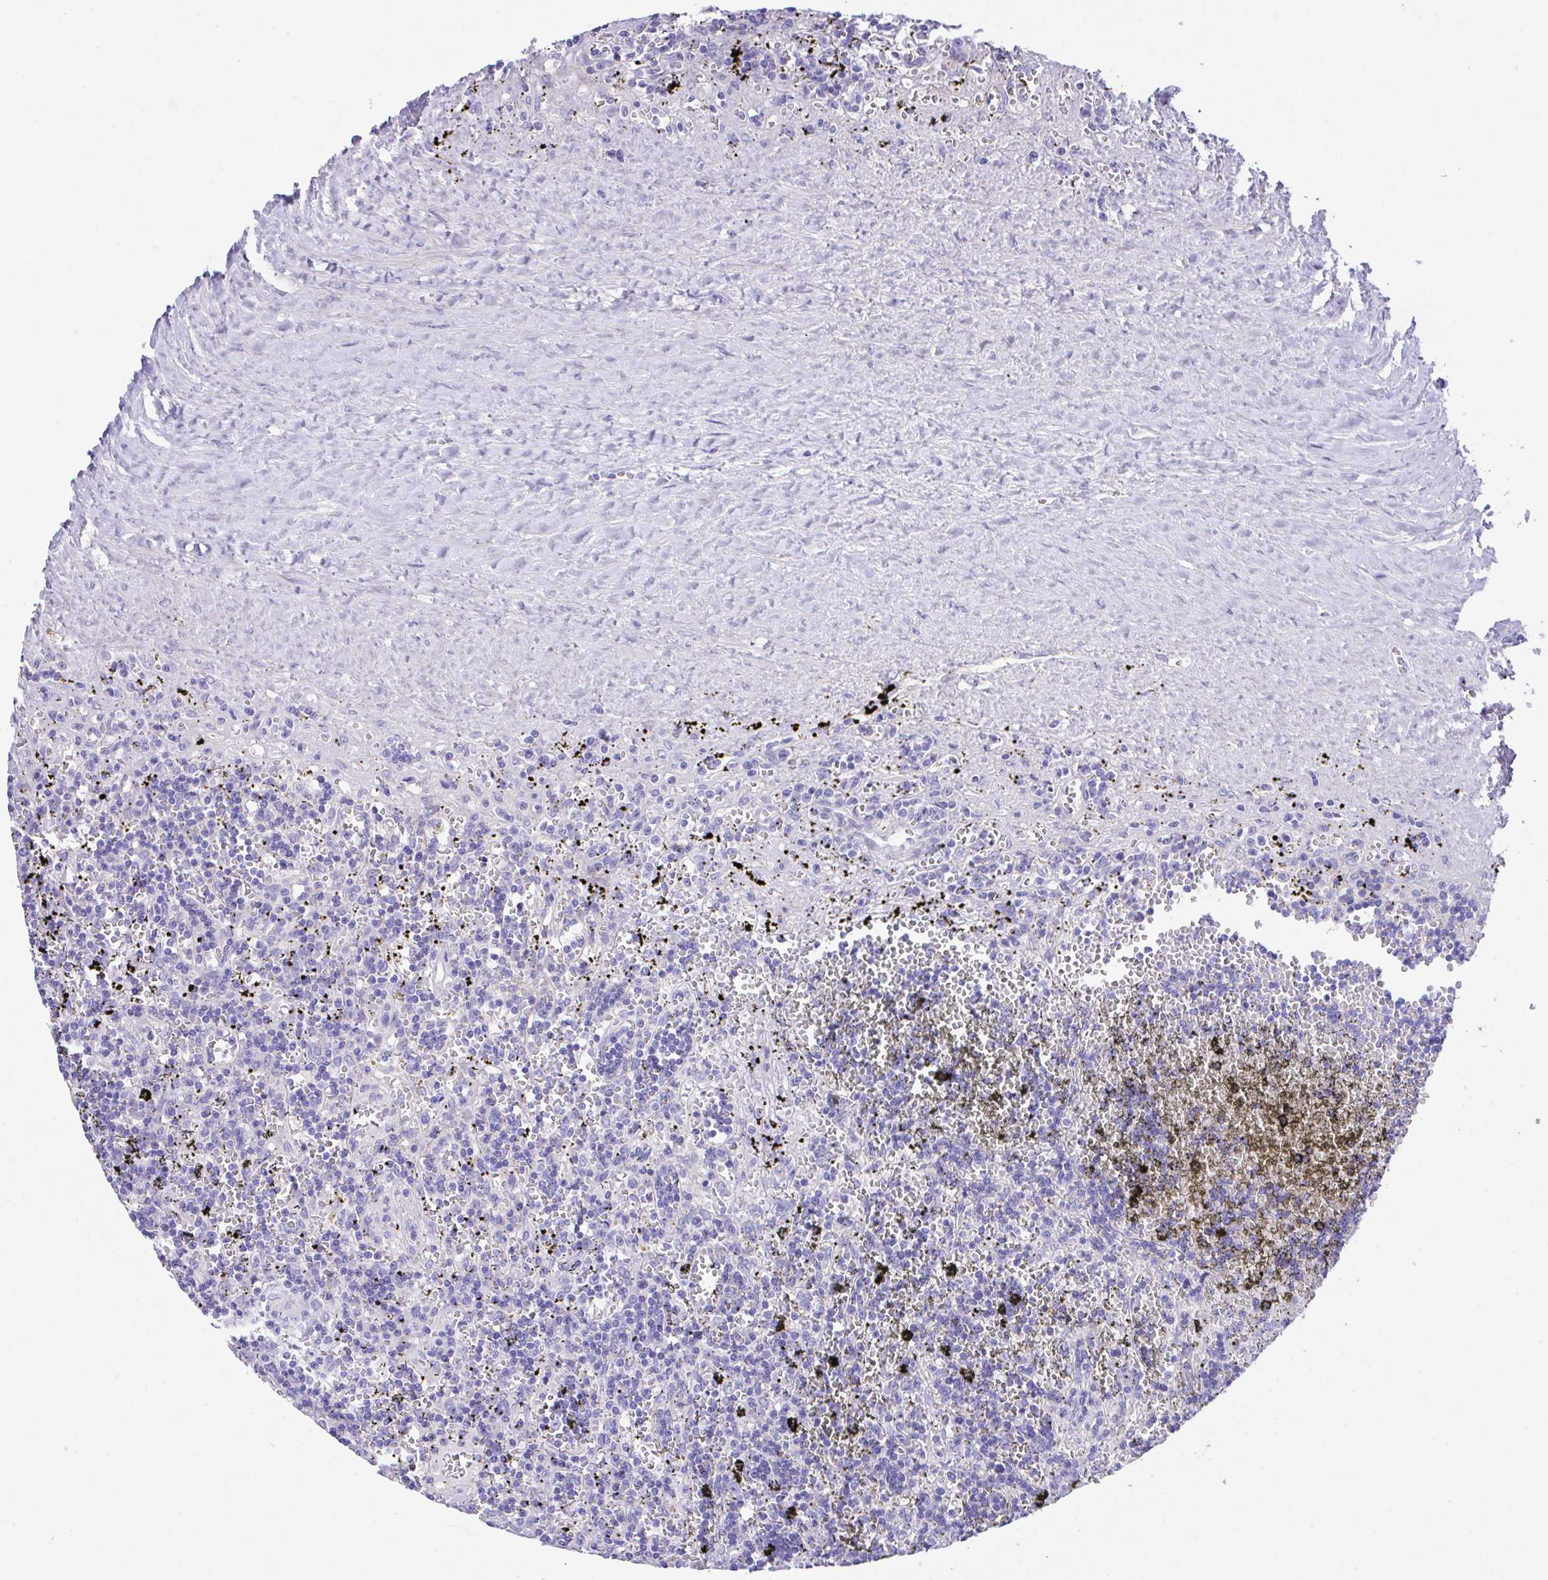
{"staining": {"intensity": "negative", "quantity": "none", "location": "none"}, "tissue": "lymphoma", "cell_type": "Tumor cells", "image_type": "cancer", "snomed": [{"axis": "morphology", "description": "Malignant lymphoma, non-Hodgkin's type, Low grade"}, {"axis": "topography", "description": "Spleen"}], "caption": "Immunohistochemistry histopathology image of human lymphoma stained for a protein (brown), which displays no positivity in tumor cells.", "gene": "SLC16A6", "patient": {"sex": "male", "age": 60}}